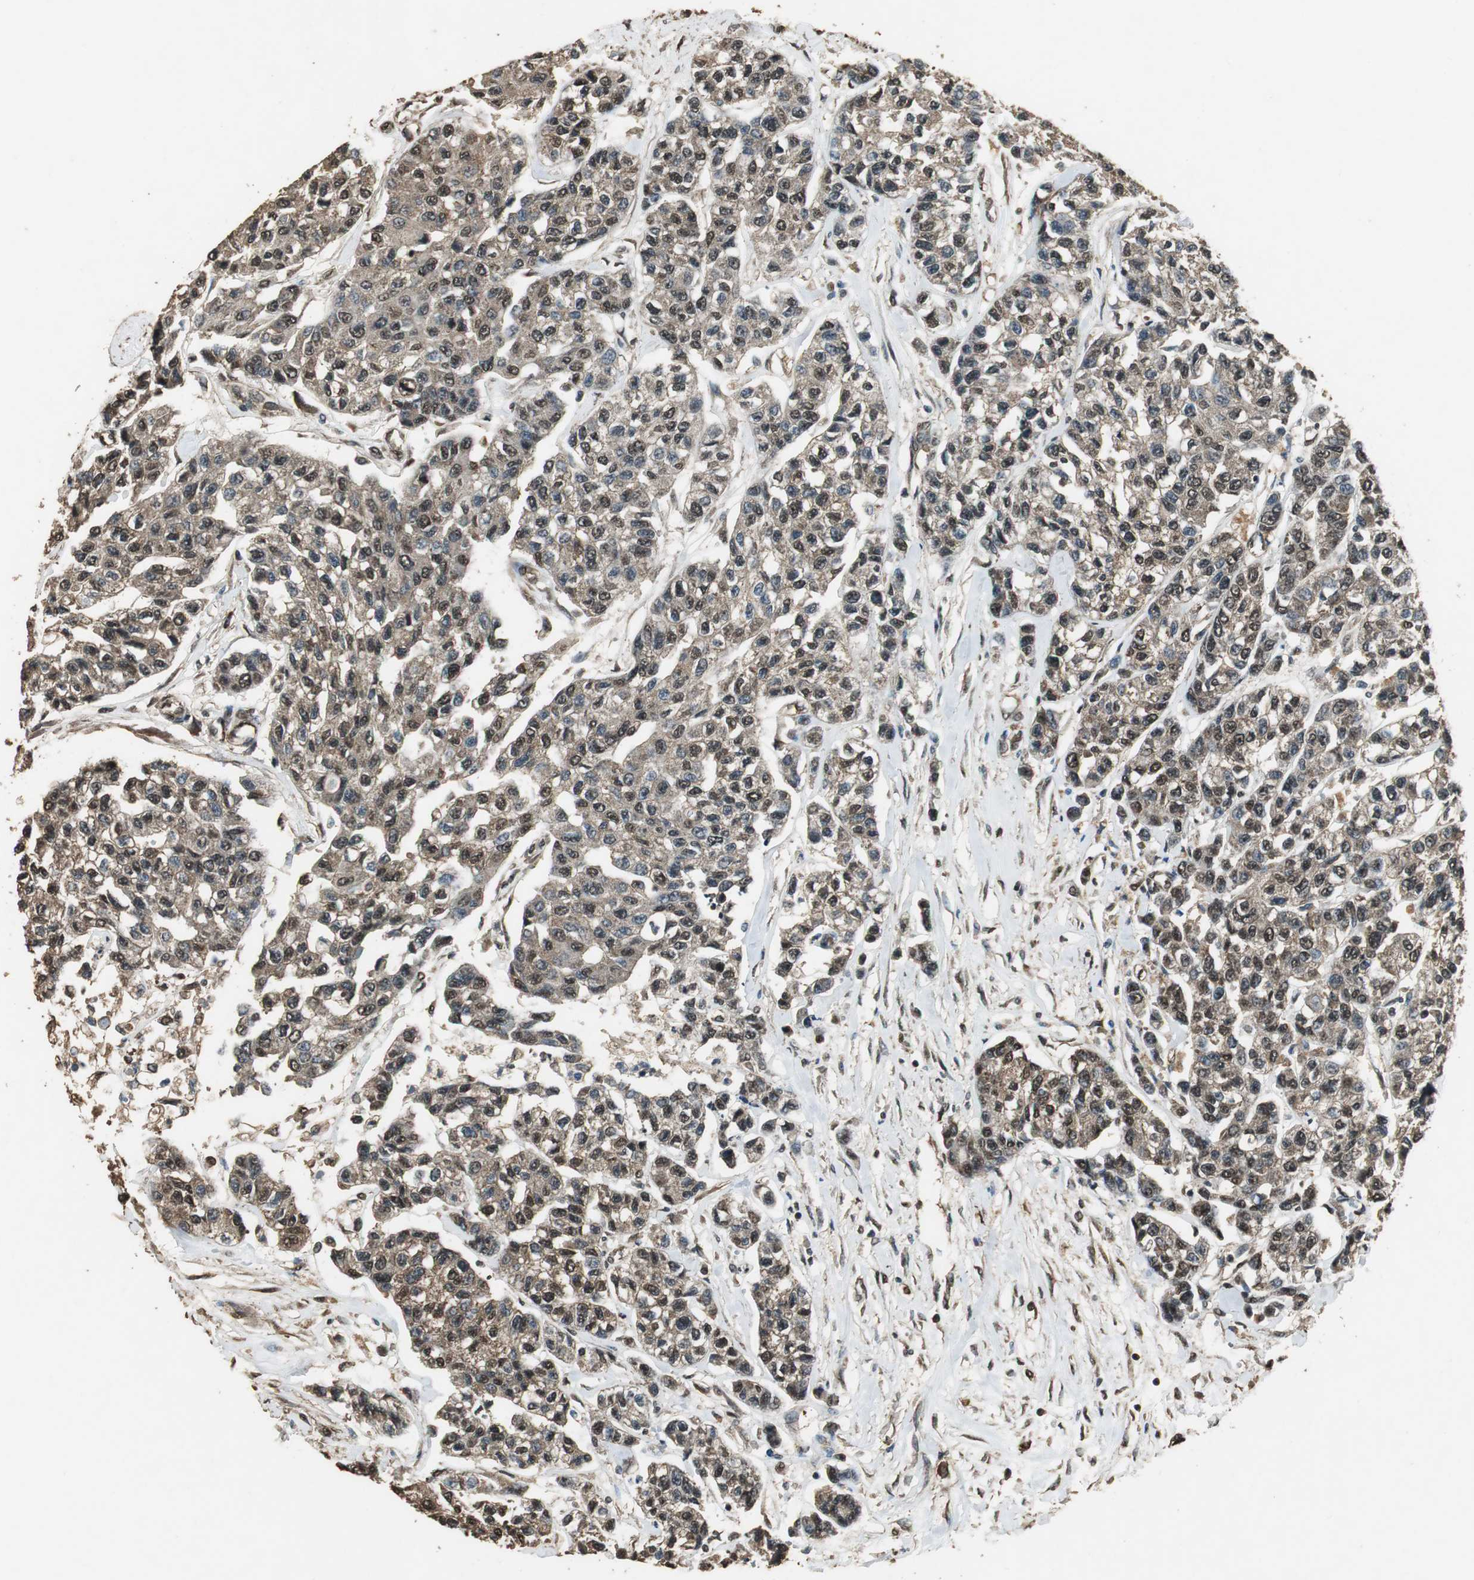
{"staining": {"intensity": "moderate", "quantity": ">75%", "location": "cytoplasmic/membranous,nuclear"}, "tissue": "breast cancer", "cell_type": "Tumor cells", "image_type": "cancer", "snomed": [{"axis": "morphology", "description": "Duct carcinoma"}, {"axis": "topography", "description": "Breast"}], "caption": "Tumor cells exhibit medium levels of moderate cytoplasmic/membranous and nuclear expression in approximately >75% of cells in breast cancer (invasive ductal carcinoma).", "gene": "PPP1R13B", "patient": {"sex": "female", "age": 51}}